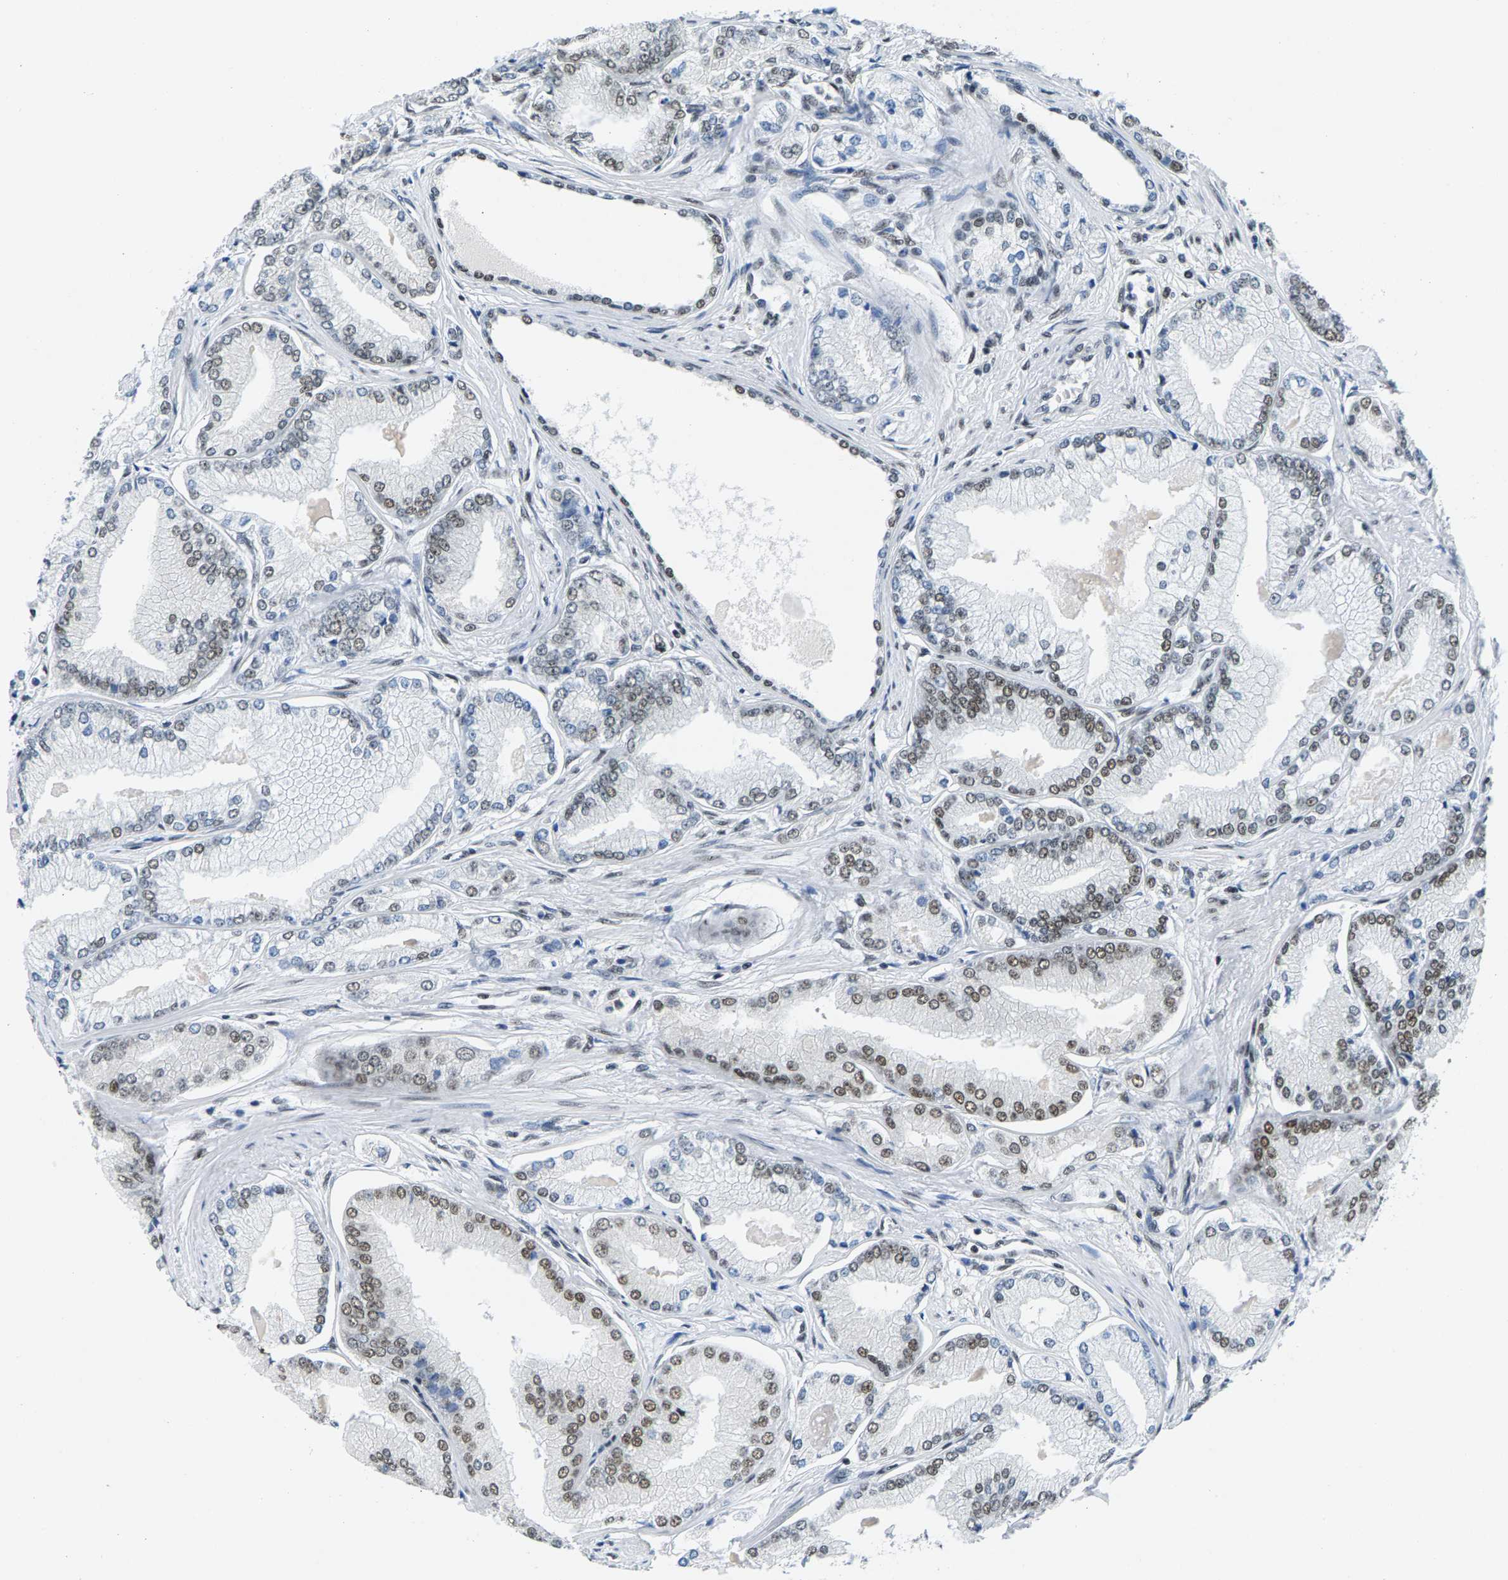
{"staining": {"intensity": "moderate", "quantity": "25%-75%", "location": "nuclear"}, "tissue": "prostate cancer", "cell_type": "Tumor cells", "image_type": "cancer", "snomed": [{"axis": "morphology", "description": "Adenocarcinoma, Low grade"}, {"axis": "topography", "description": "Prostate"}], "caption": "Prostate cancer (adenocarcinoma (low-grade)) tissue reveals moderate nuclear staining in approximately 25%-75% of tumor cells", "gene": "ATF2", "patient": {"sex": "male", "age": 52}}